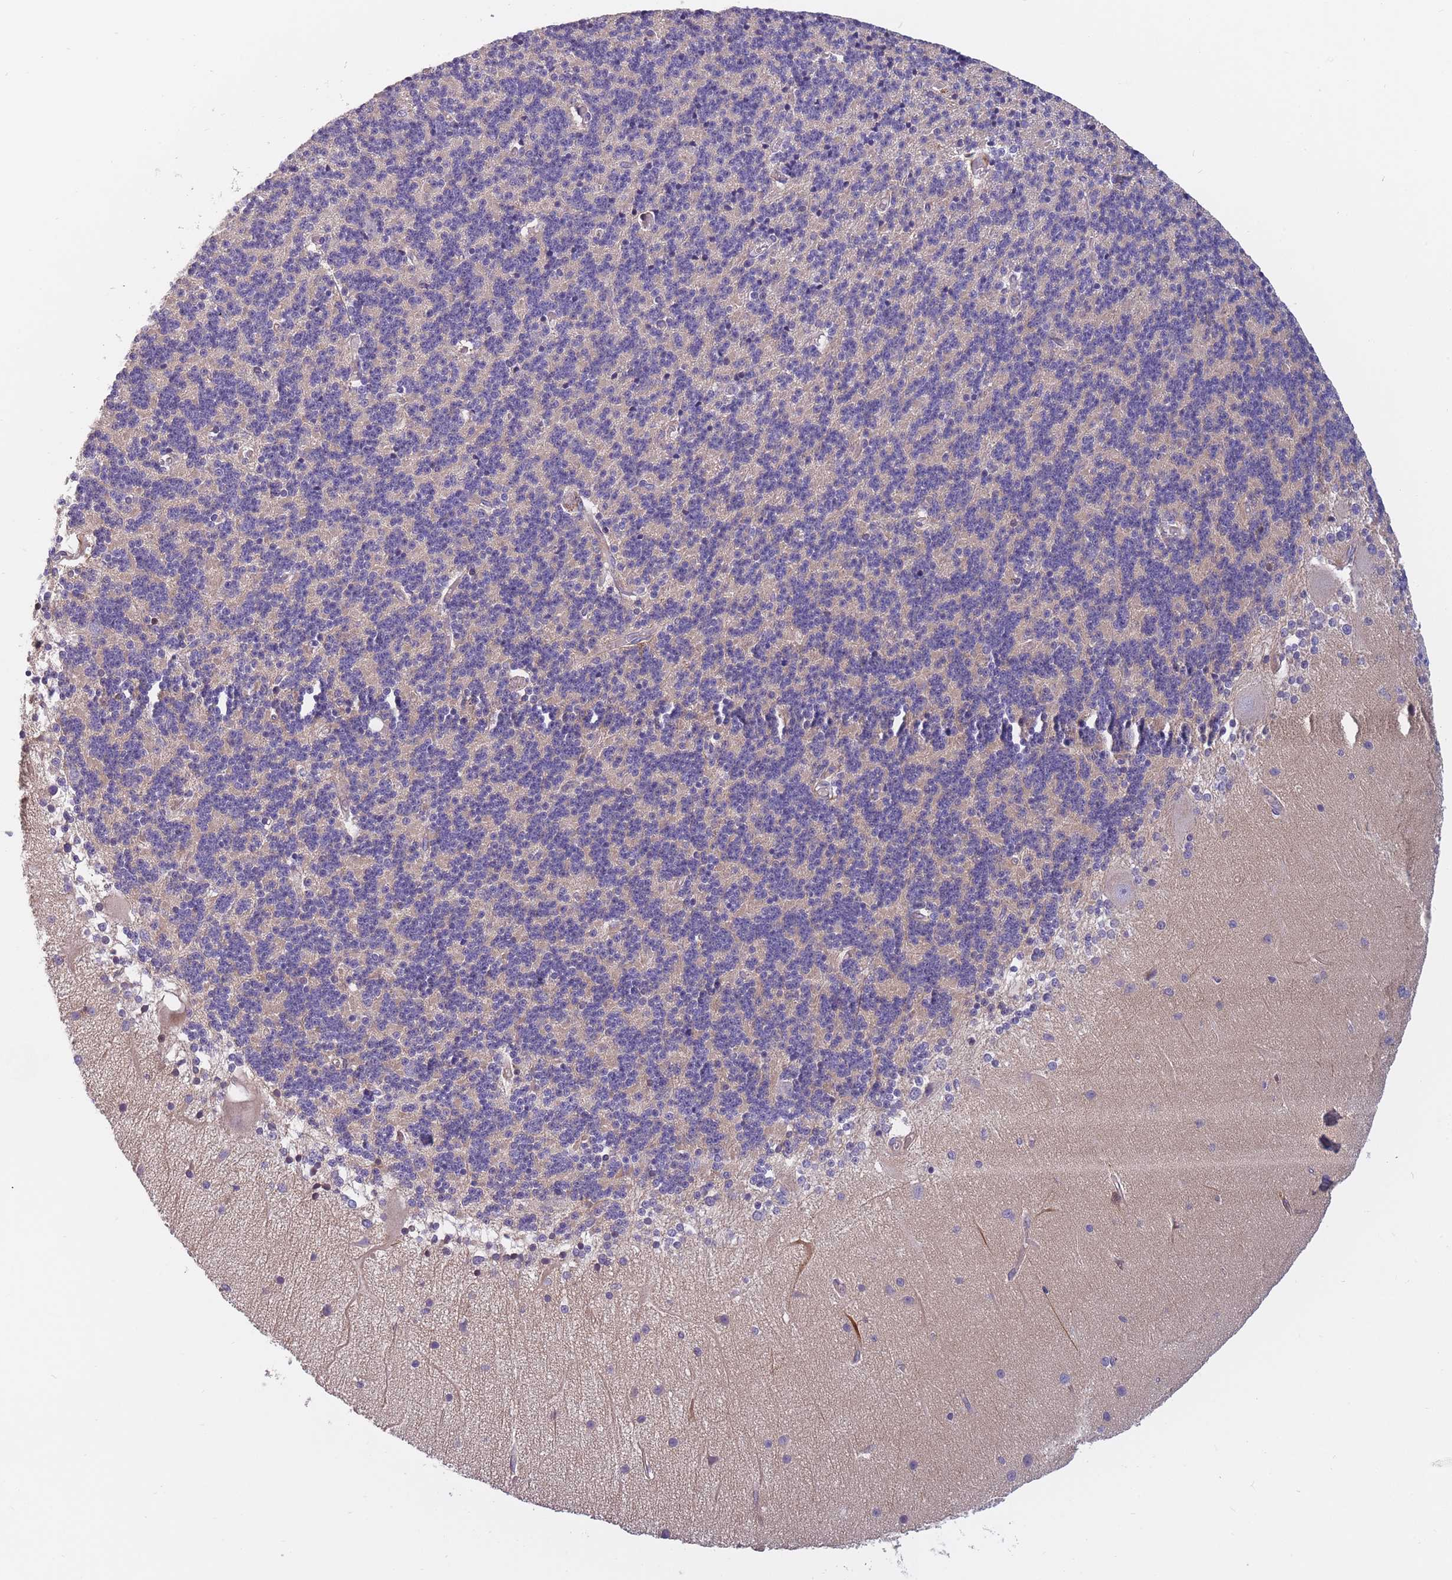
{"staining": {"intensity": "negative", "quantity": "none", "location": "none"}, "tissue": "cerebellum", "cell_type": "Cells in granular layer", "image_type": "normal", "snomed": [{"axis": "morphology", "description": "Normal tissue, NOS"}, {"axis": "topography", "description": "Cerebellum"}], "caption": "A photomicrograph of human cerebellum is negative for staining in cells in granular layer.", "gene": "FAM83F", "patient": {"sex": "female", "age": 54}}